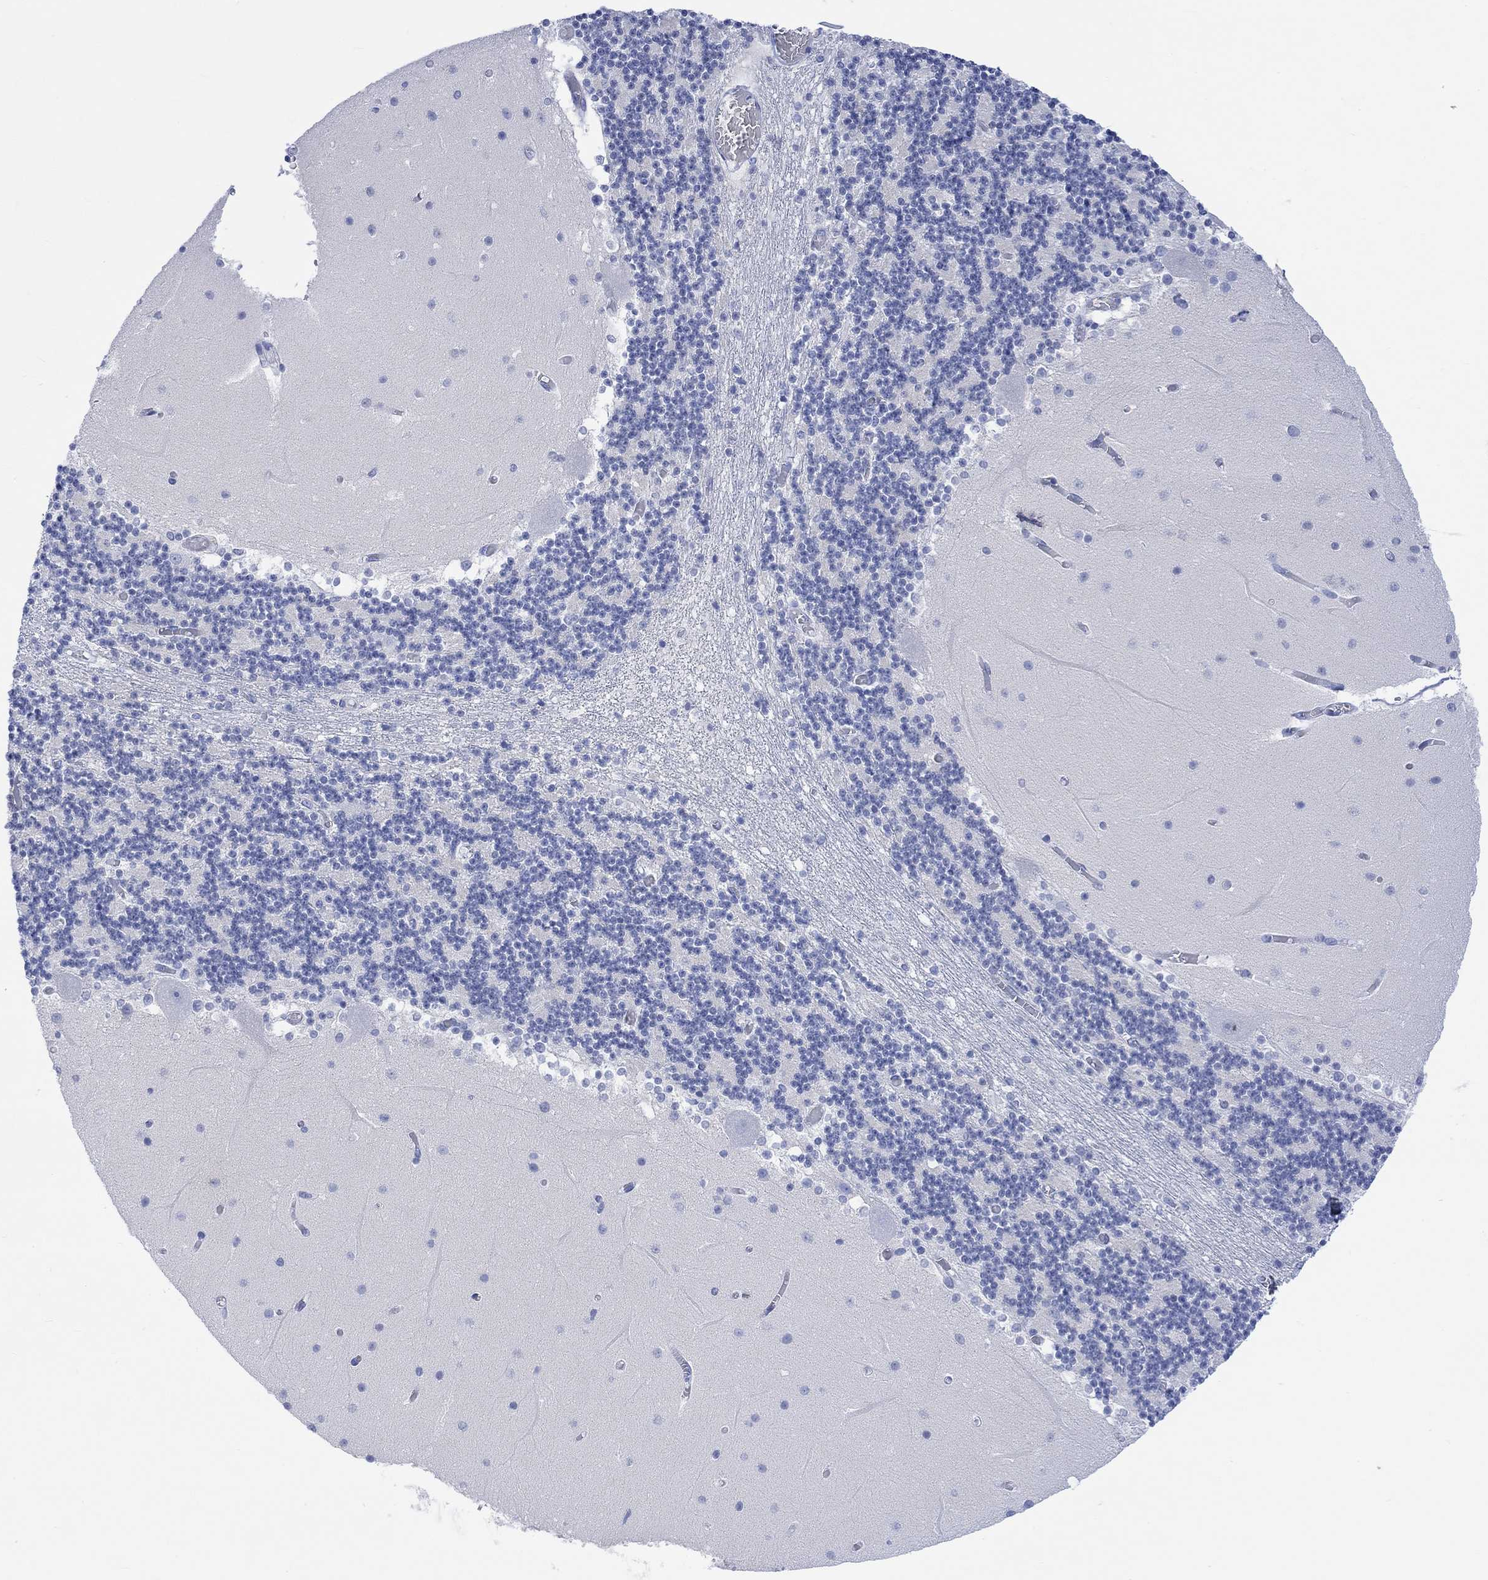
{"staining": {"intensity": "negative", "quantity": "none", "location": "none"}, "tissue": "cerebellum", "cell_type": "Cells in granular layer", "image_type": "normal", "snomed": [{"axis": "morphology", "description": "Normal tissue, NOS"}, {"axis": "topography", "description": "Cerebellum"}], "caption": "Photomicrograph shows no significant protein positivity in cells in granular layer of benign cerebellum.", "gene": "CALCA", "patient": {"sex": "female", "age": 28}}